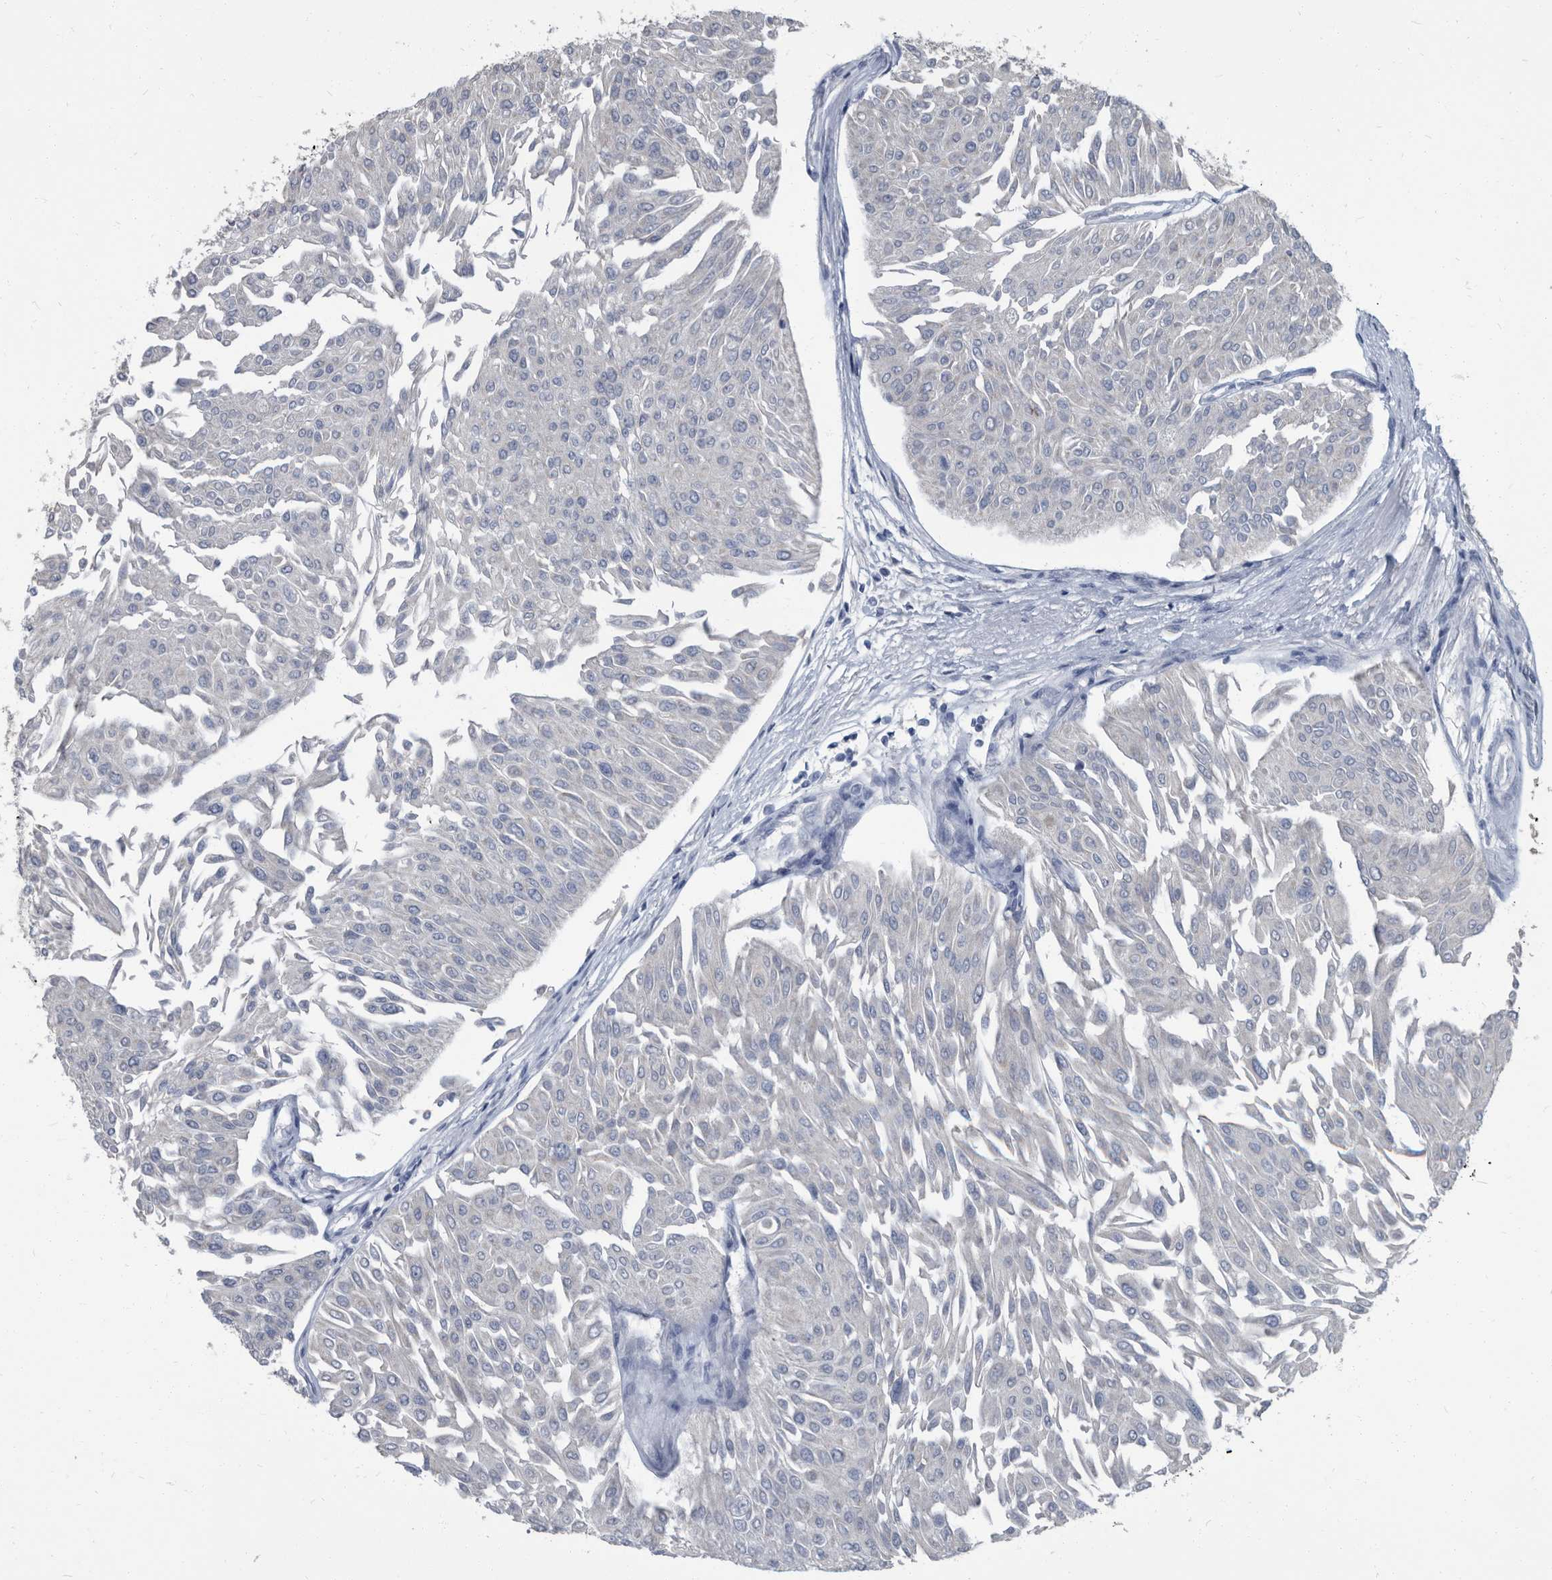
{"staining": {"intensity": "negative", "quantity": "none", "location": "none"}, "tissue": "urothelial cancer", "cell_type": "Tumor cells", "image_type": "cancer", "snomed": [{"axis": "morphology", "description": "Urothelial carcinoma, Low grade"}, {"axis": "topography", "description": "Urinary bladder"}], "caption": "This is an immunohistochemistry (IHC) photomicrograph of urothelial carcinoma (low-grade). There is no positivity in tumor cells.", "gene": "CDV3", "patient": {"sex": "male", "age": 67}}